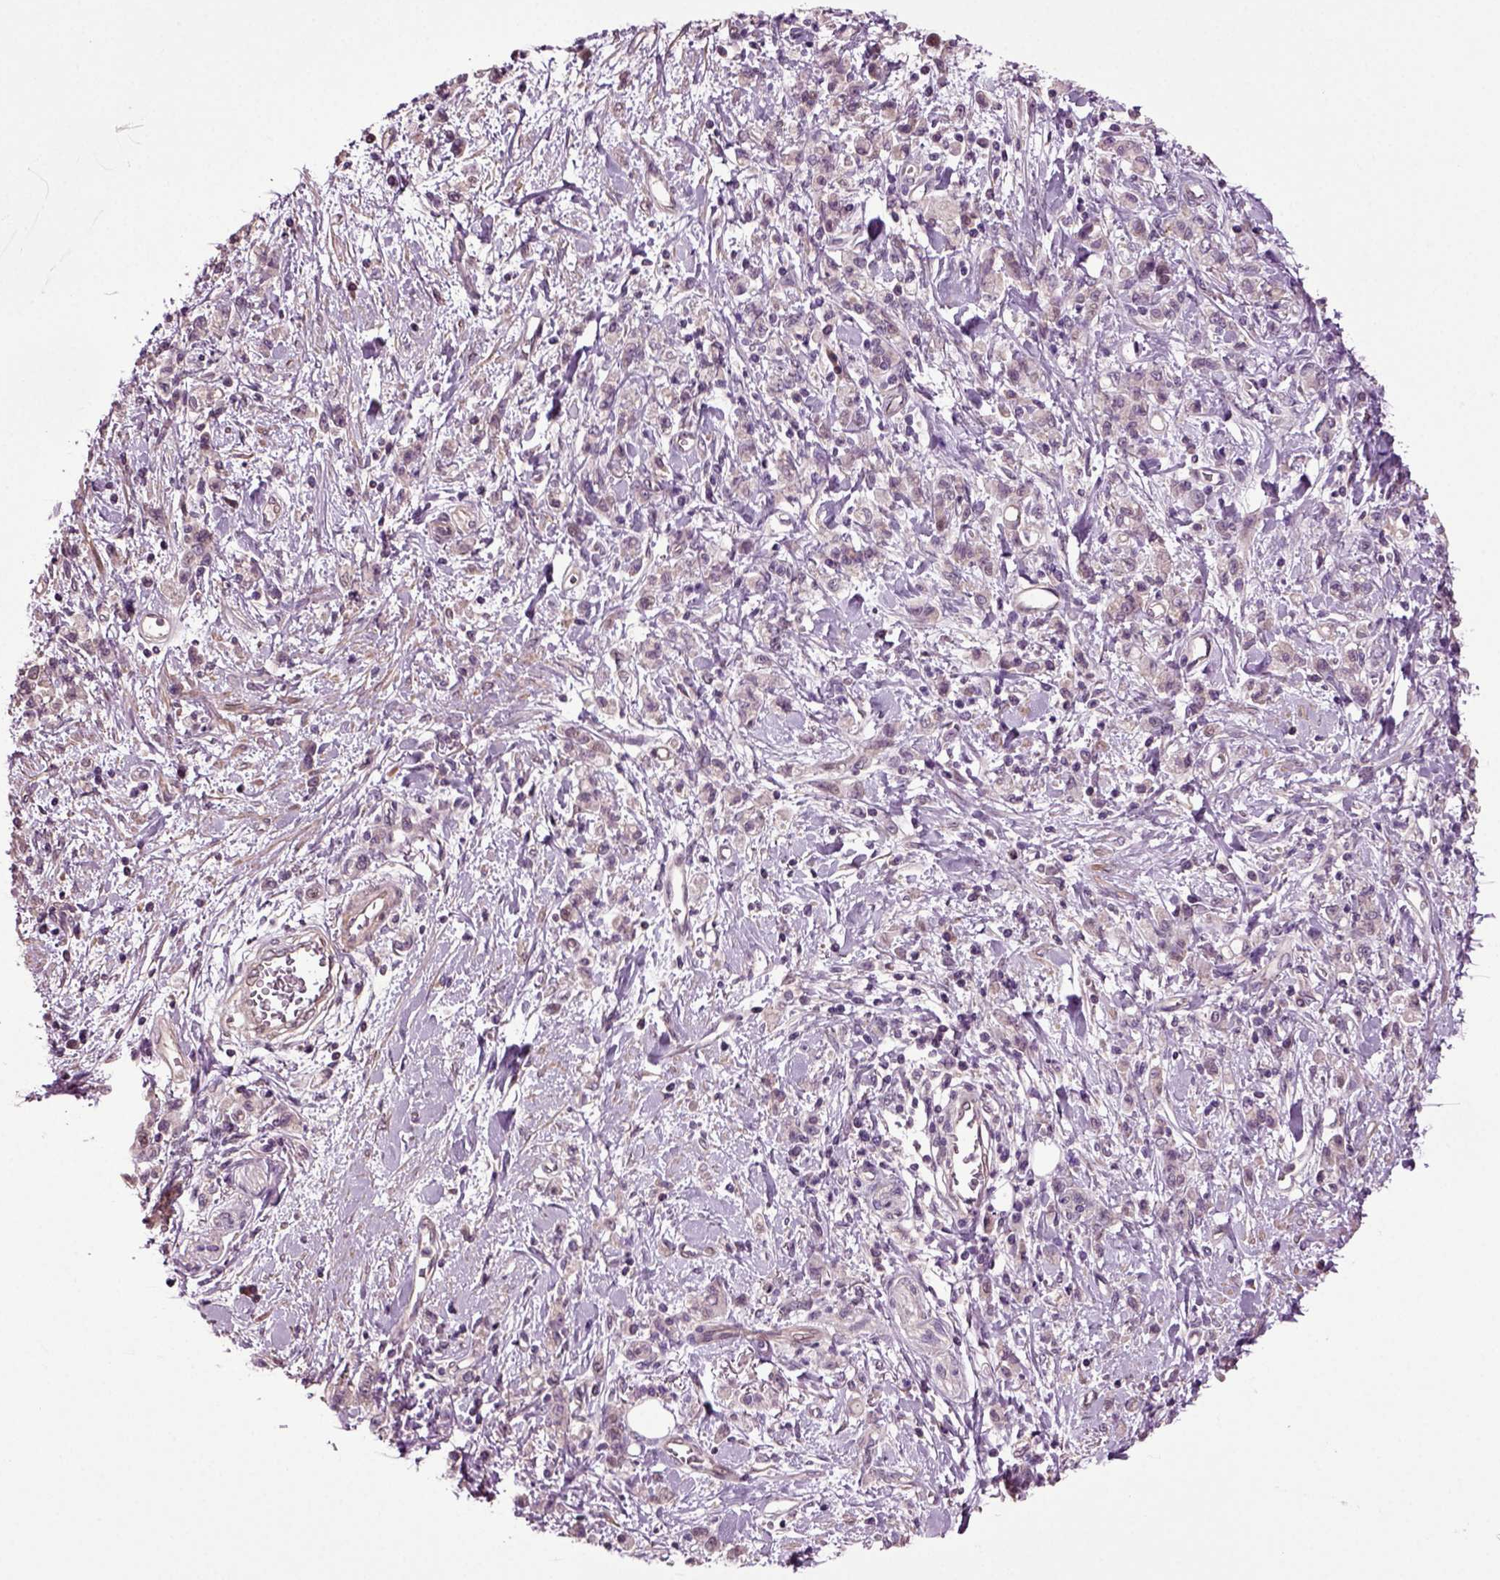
{"staining": {"intensity": "negative", "quantity": "none", "location": "none"}, "tissue": "stomach cancer", "cell_type": "Tumor cells", "image_type": "cancer", "snomed": [{"axis": "morphology", "description": "Adenocarcinoma, NOS"}, {"axis": "topography", "description": "Stomach"}], "caption": "A high-resolution histopathology image shows immunohistochemistry (IHC) staining of stomach adenocarcinoma, which displays no significant staining in tumor cells.", "gene": "HAGHL", "patient": {"sex": "male", "age": 77}}